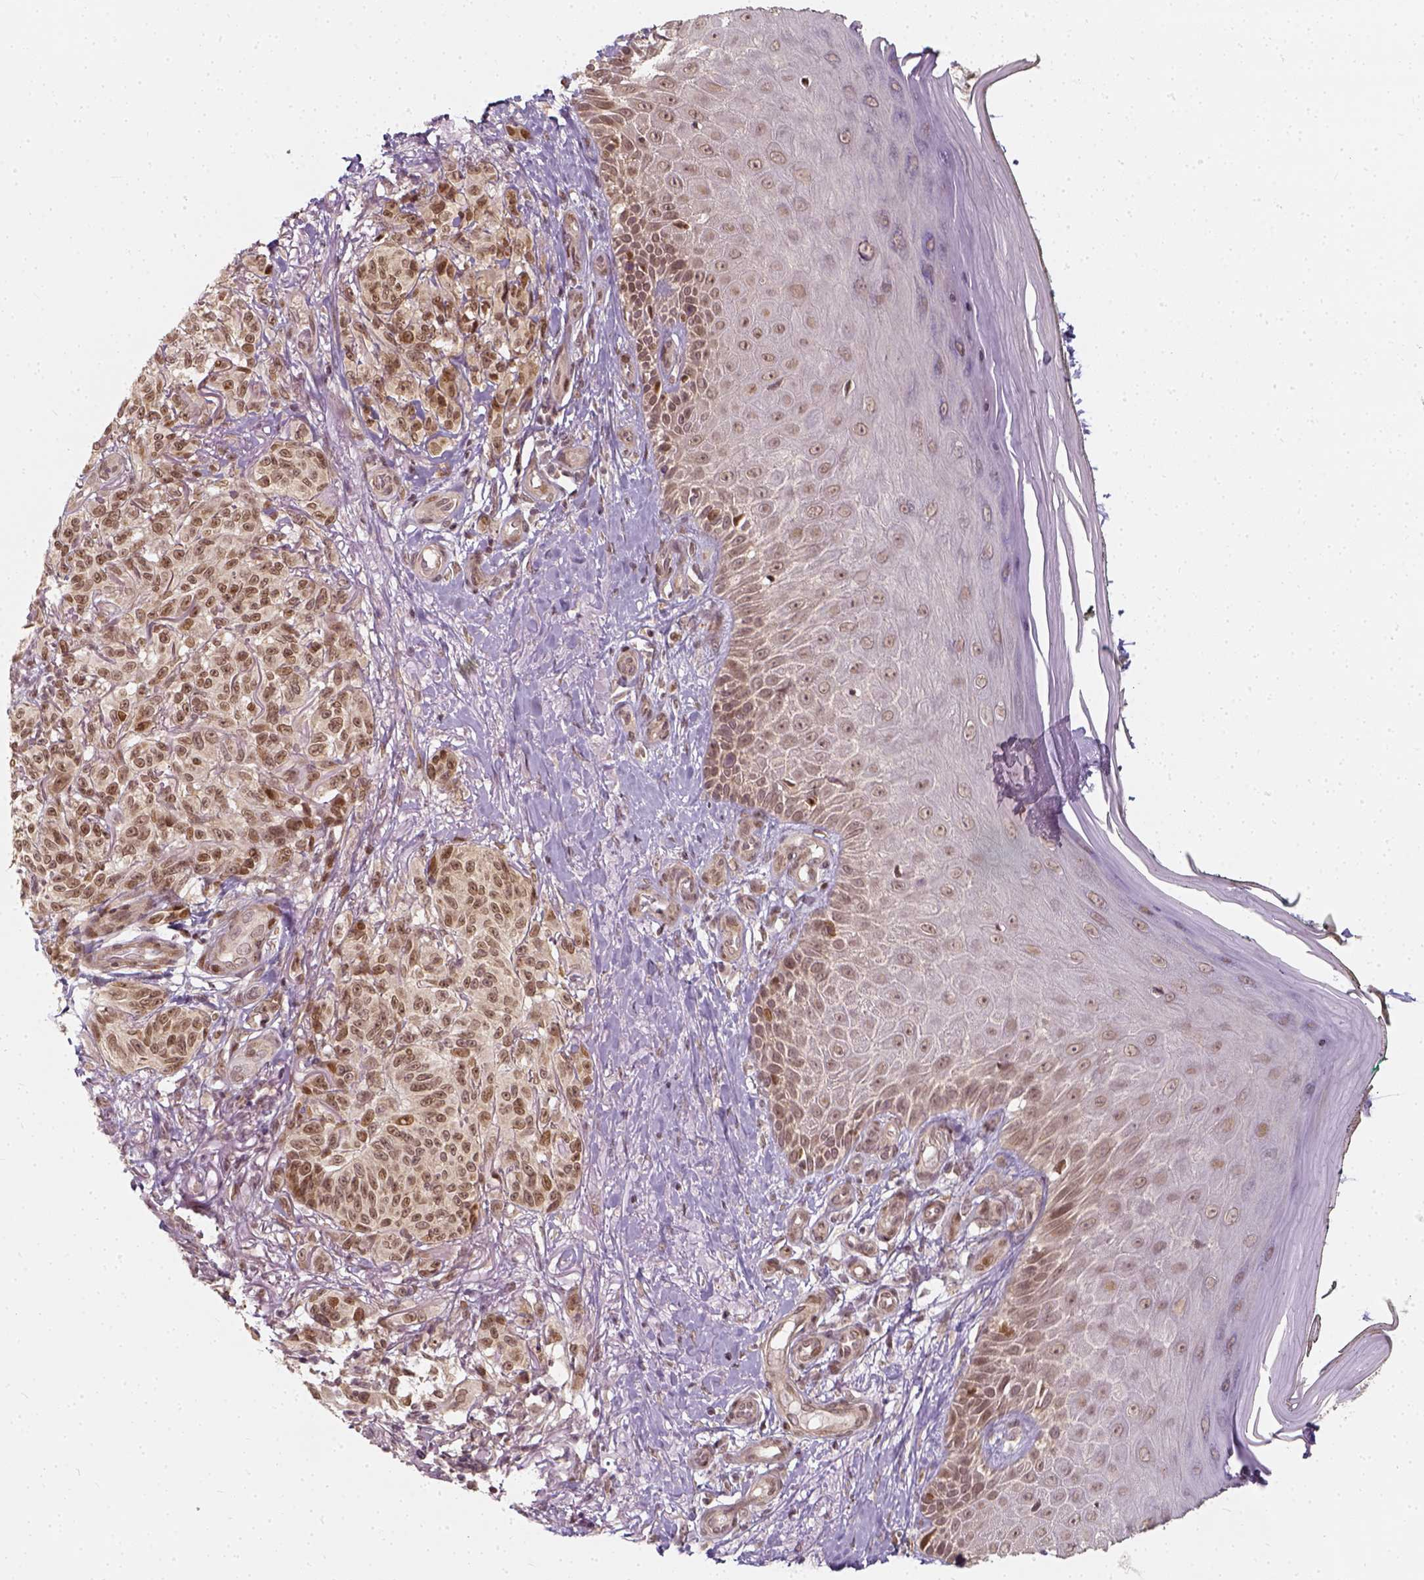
{"staining": {"intensity": "weak", "quantity": ">75%", "location": "nuclear"}, "tissue": "melanoma", "cell_type": "Tumor cells", "image_type": "cancer", "snomed": [{"axis": "morphology", "description": "Malignant melanoma, NOS"}, {"axis": "topography", "description": "Skin"}], "caption": "Melanoma stained with immunohistochemistry (IHC) shows weak nuclear staining in about >75% of tumor cells.", "gene": "ZMAT3", "patient": {"sex": "female", "age": 85}}